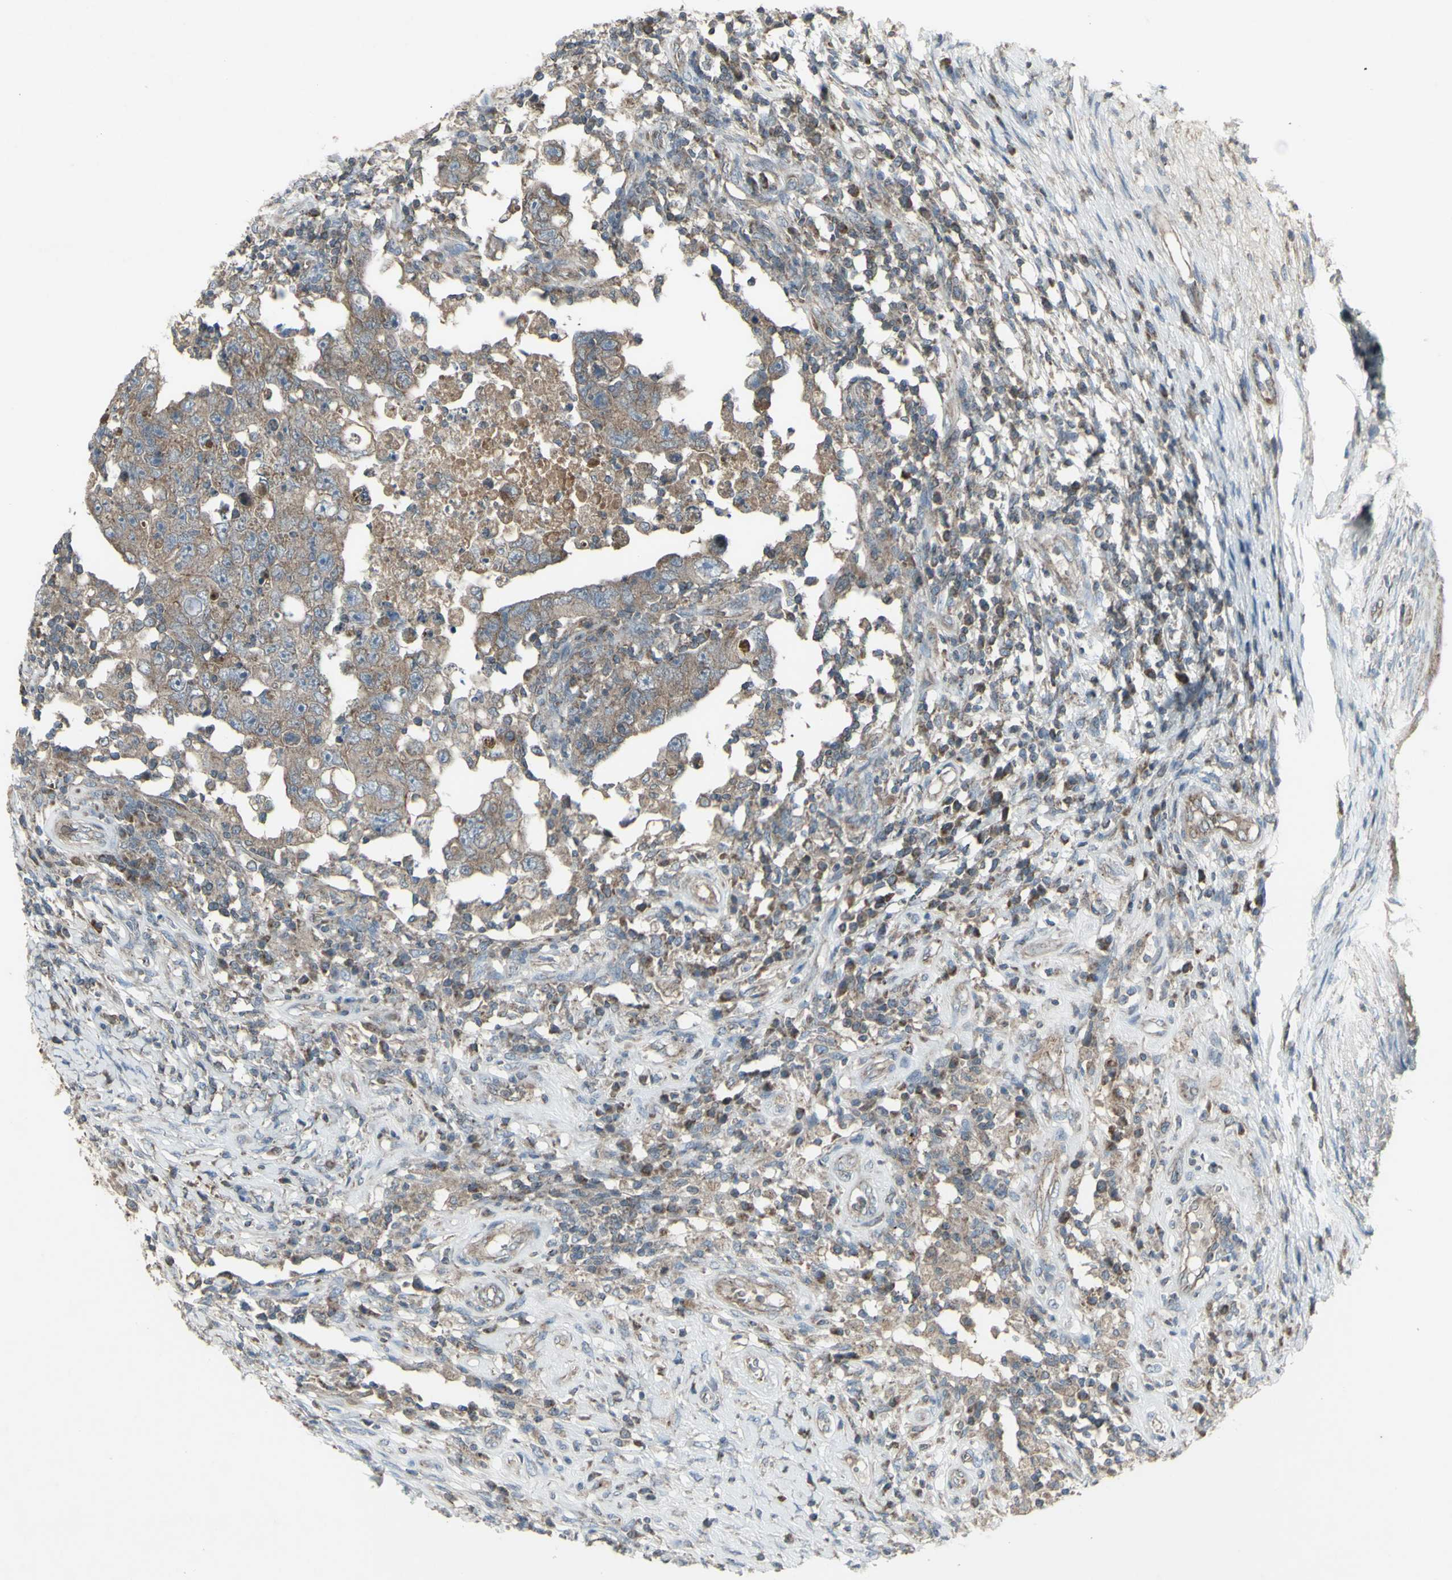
{"staining": {"intensity": "weak", "quantity": ">75%", "location": "cytoplasmic/membranous"}, "tissue": "testis cancer", "cell_type": "Tumor cells", "image_type": "cancer", "snomed": [{"axis": "morphology", "description": "Carcinoma, Embryonal, NOS"}, {"axis": "topography", "description": "Testis"}], "caption": "Brown immunohistochemical staining in human embryonal carcinoma (testis) exhibits weak cytoplasmic/membranous positivity in approximately >75% of tumor cells.", "gene": "SHC1", "patient": {"sex": "male", "age": 26}}